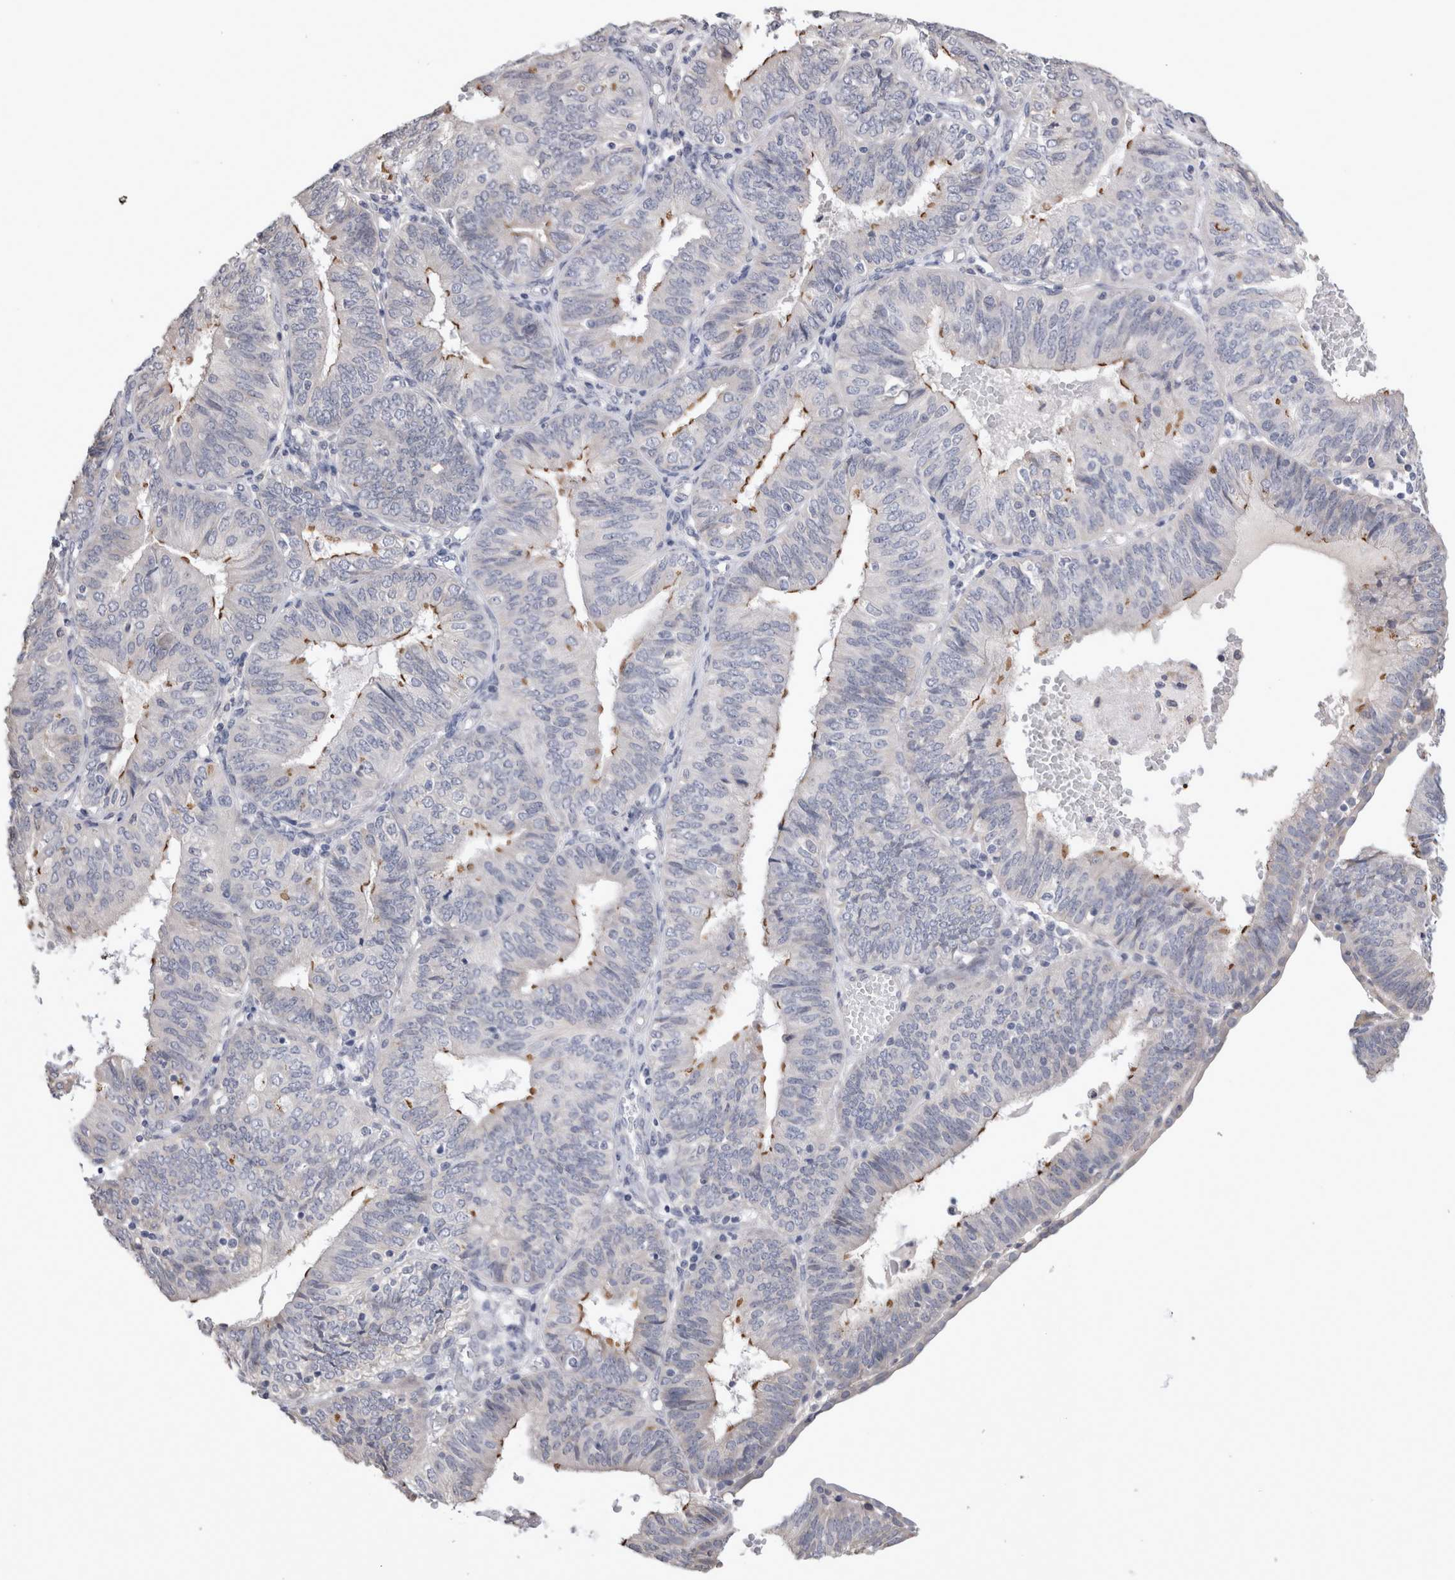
{"staining": {"intensity": "moderate", "quantity": "<25%", "location": "cytoplasmic/membranous"}, "tissue": "endometrial cancer", "cell_type": "Tumor cells", "image_type": "cancer", "snomed": [{"axis": "morphology", "description": "Adenocarcinoma, NOS"}, {"axis": "topography", "description": "Endometrium"}], "caption": "Immunohistochemistry (IHC) of adenocarcinoma (endometrial) demonstrates low levels of moderate cytoplasmic/membranous positivity in approximately <25% of tumor cells.", "gene": "SMAP2", "patient": {"sex": "female", "age": 58}}